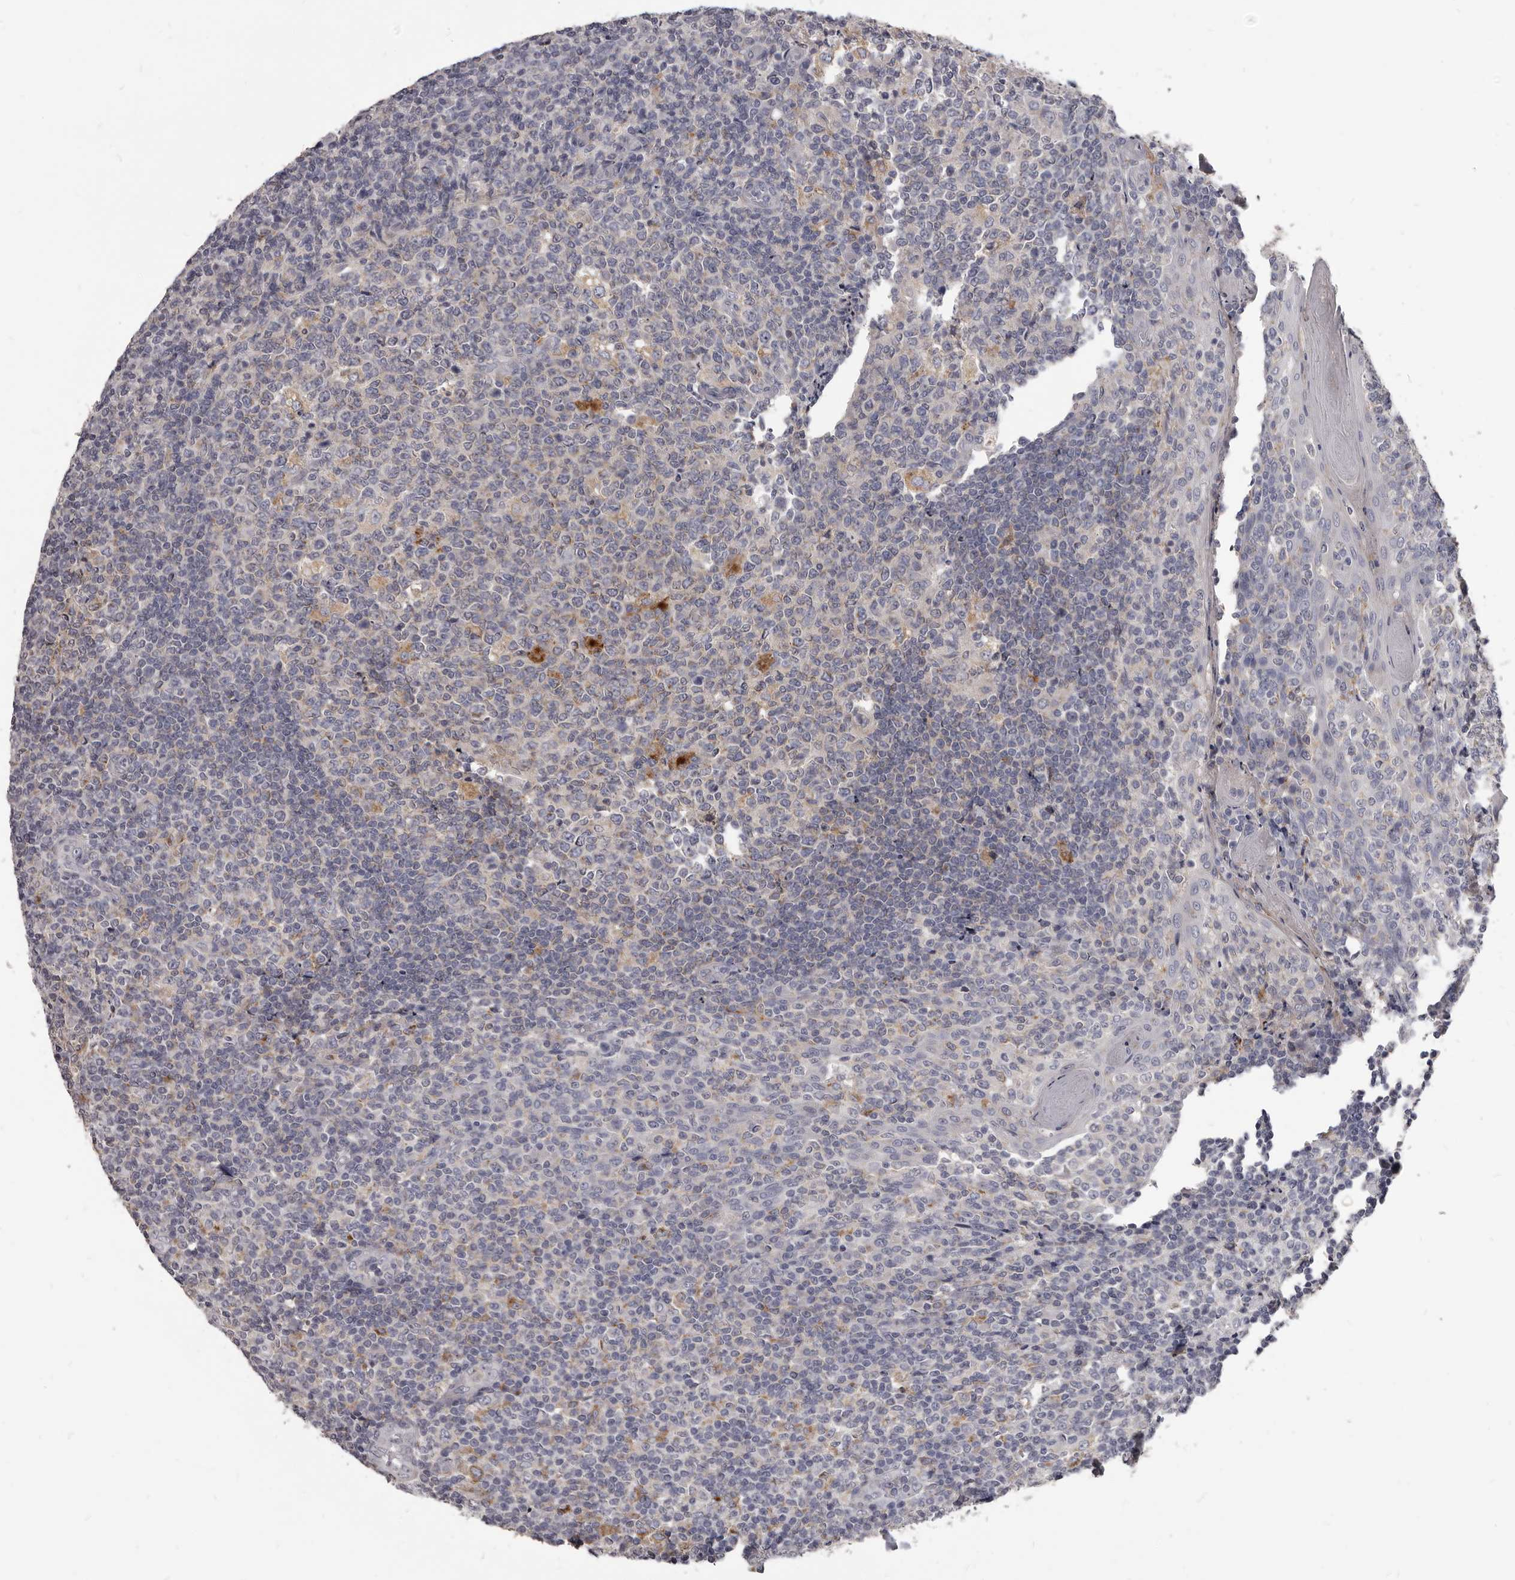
{"staining": {"intensity": "moderate", "quantity": "<25%", "location": "cytoplasmic/membranous"}, "tissue": "tonsil", "cell_type": "Germinal center cells", "image_type": "normal", "snomed": [{"axis": "morphology", "description": "Normal tissue, NOS"}, {"axis": "topography", "description": "Tonsil"}], "caption": "Immunohistochemistry histopathology image of normal tonsil: tonsil stained using immunohistochemistry (IHC) displays low levels of moderate protein expression localized specifically in the cytoplasmic/membranous of germinal center cells, appearing as a cytoplasmic/membranous brown color.", "gene": "PI4K2A", "patient": {"sex": "female", "age": 19}}